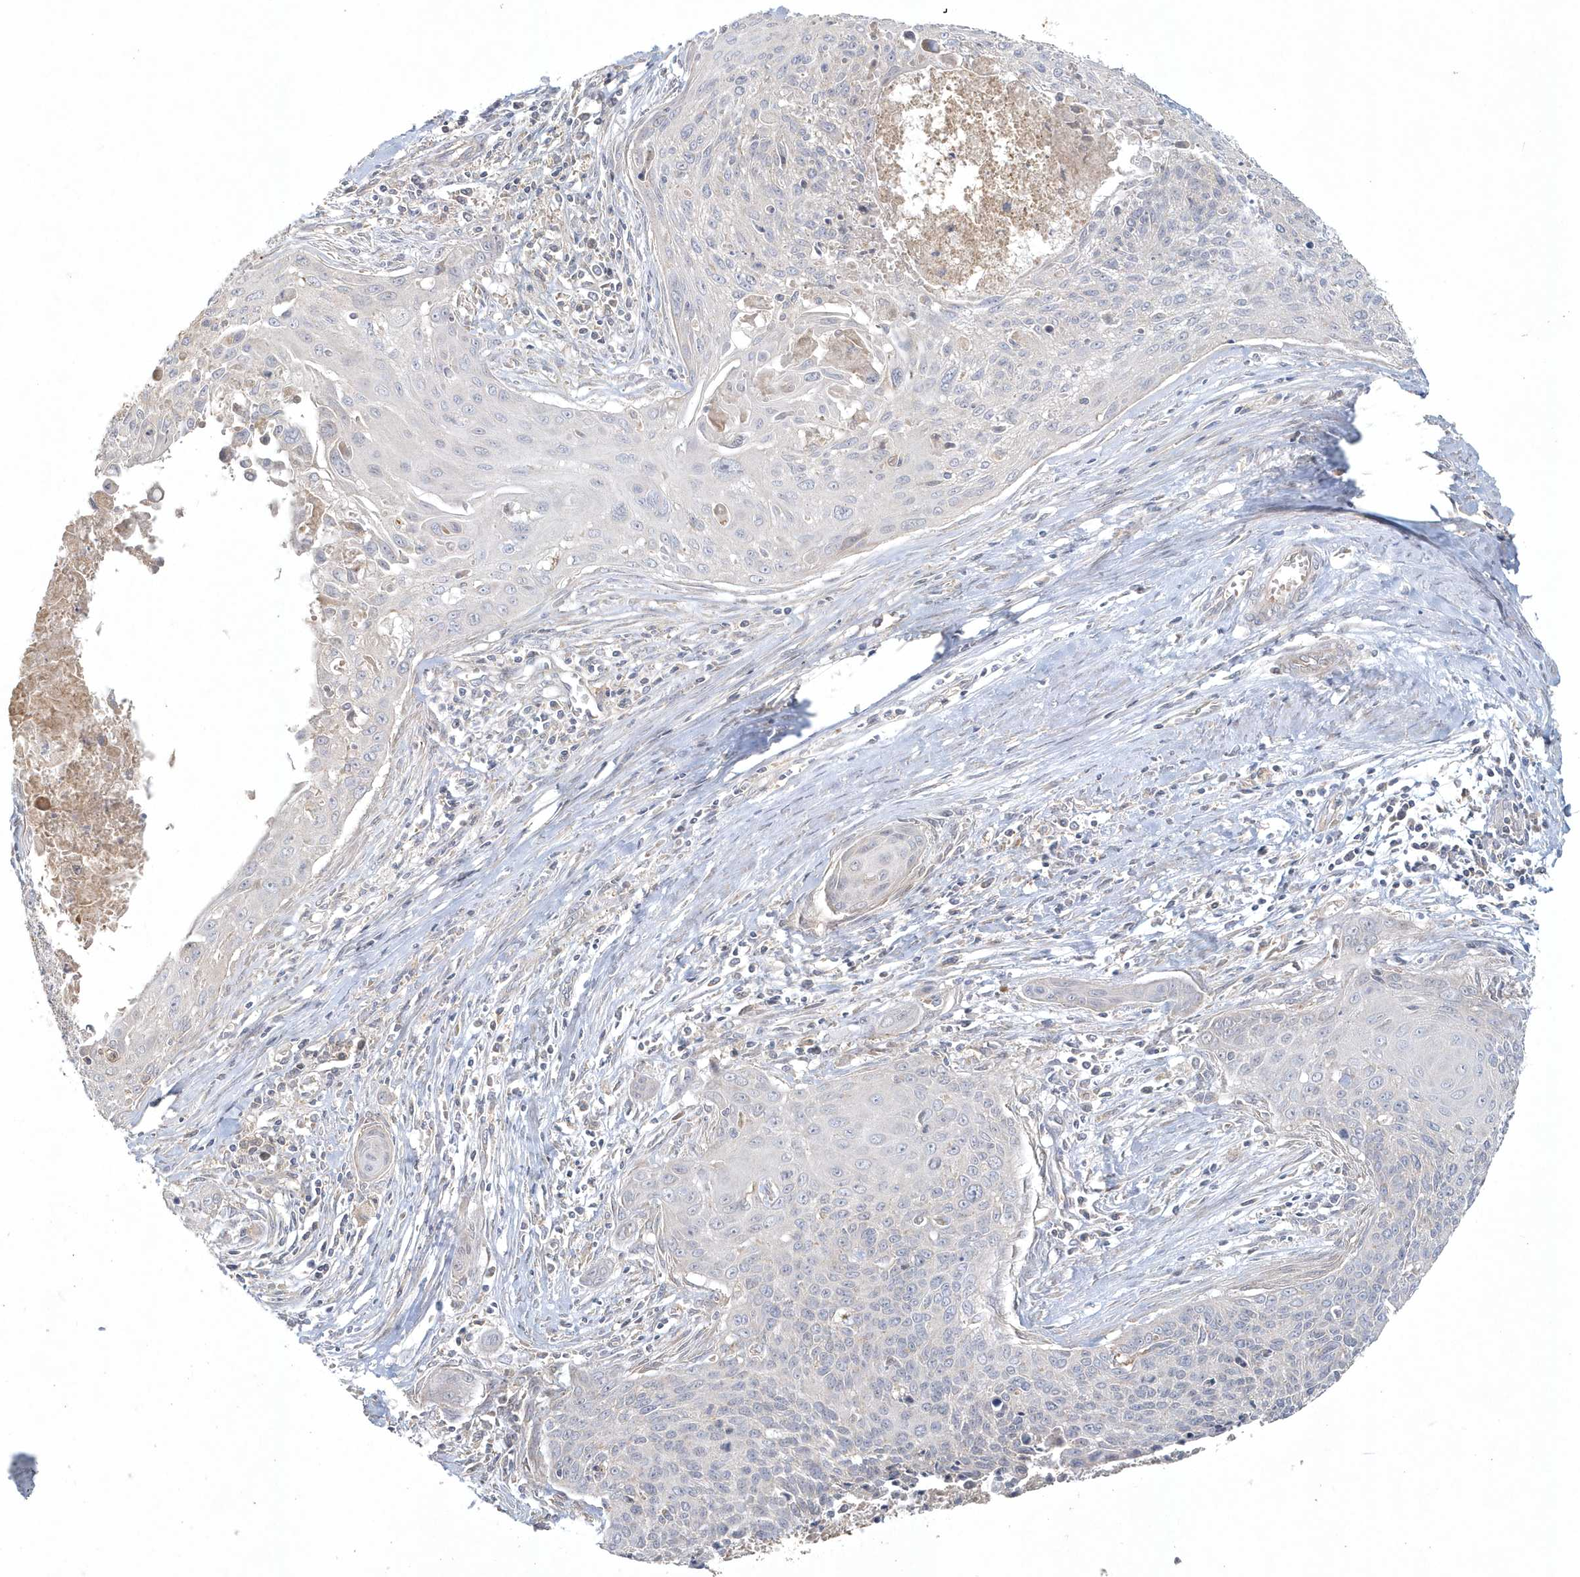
{"staining": {"intensity": "negative", "quantity": "none", "location": "none"}, "tissue": "cervical cancer", "cell_type": "Tumor cells", "image_type": "cancer", "snomed": [{"axis": "morphology", "description": "Squamous cell carcinoma, NOS"}, {"axis": "topography", "description": "Cervix"}], "caption": "A histopathology image of human squamous cell carcinoma (cervical) is negative for staining in tumor cells.", "gene": "BLTP3A", "patient": {"sex": "female", "age": 55}}